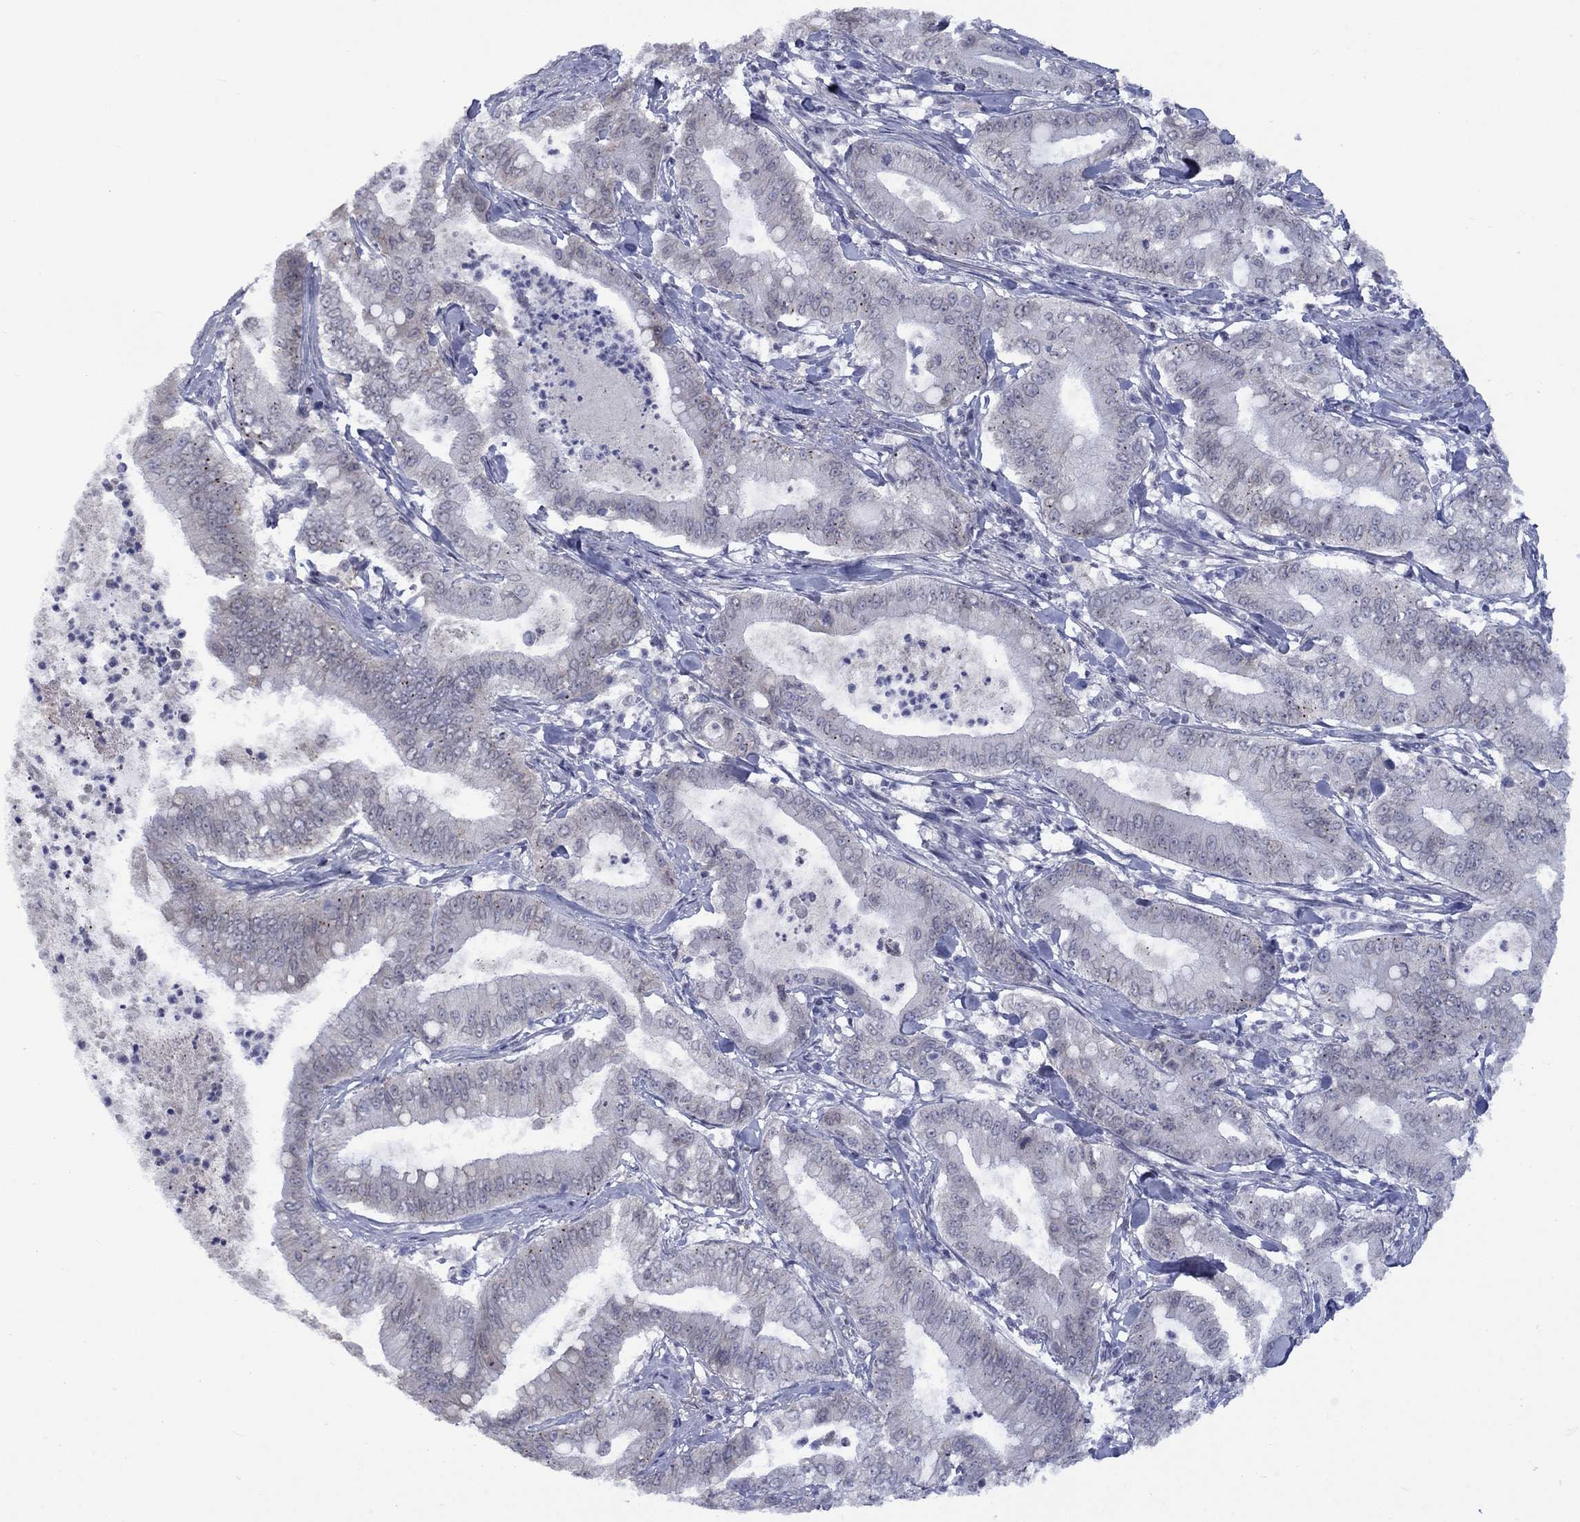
{"staining": {"intensity": "strong", "quantity": "<25%", "location": "cytoplasmic/membranous"}, "tissue": "pancreatic cancer", "cell_type": "Tumor cells", "image_type": "cancer", "snomed": [{"axis": "morphology", "description": "Adenocarcinoma, NOS"}, {"axis": "topography", "description": "Pancreas"}], "caption": "Tumor cells show strong cytoplasmic/membranous positivity in about <25% of cells in pancreatic adenocarcinoma.", "gene": "NSMF", "patient": {"sex": "male", "age": 71}}